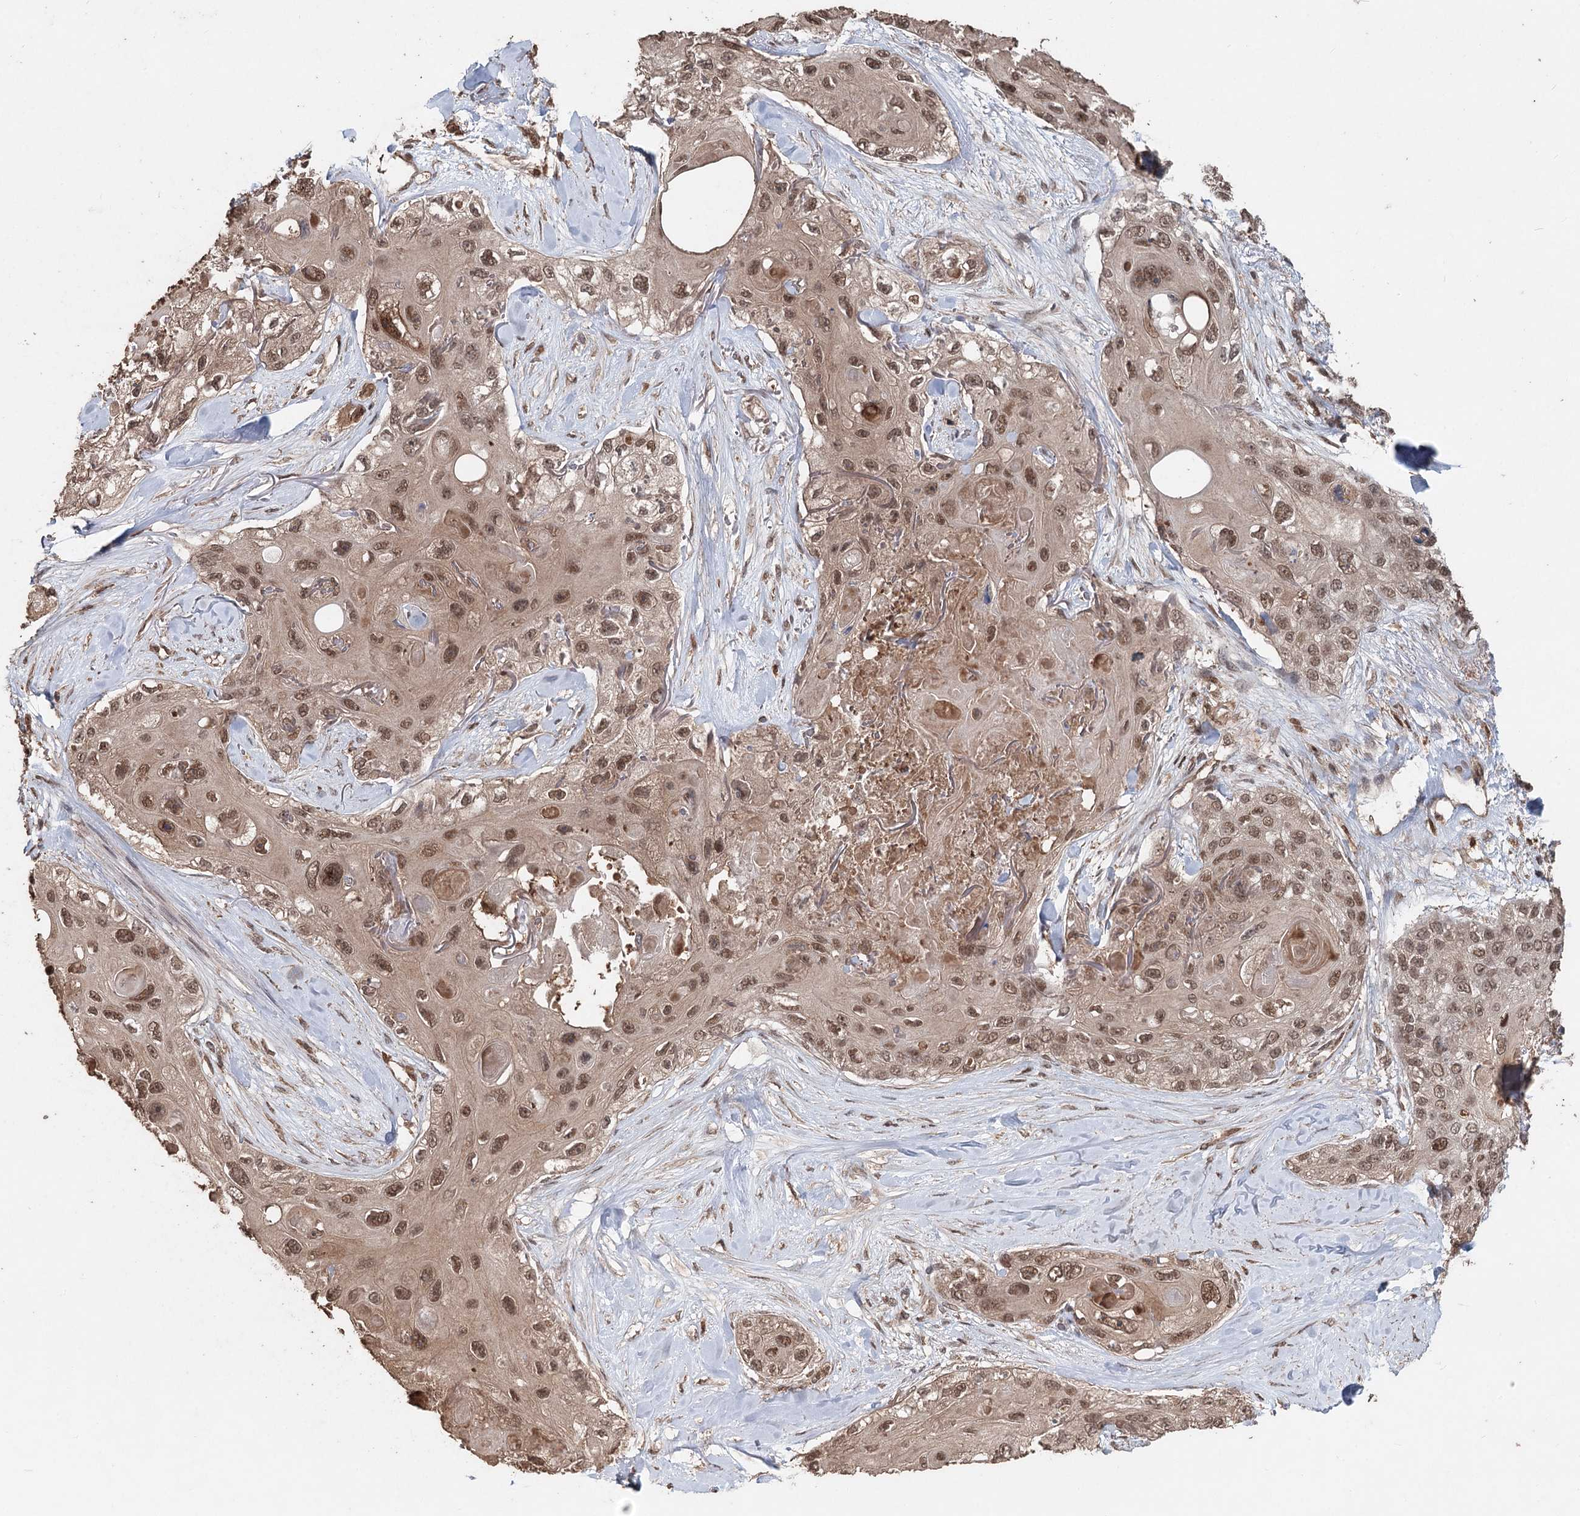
{"staining": {"intensity": "moderate", "quantity": ">75%", "location": "nuclear"}, "tissue": "skin cancer", "cell_type": "Tumor cells", "image_type": "cancer", "snomed": [{"axis": "morphology", "description": "Normal tissue, NOS"}, {"axis": "morphology", "description": "Squamous cell carcinoma, NOS"}, {"axis": "topography", "description": "Skin"}], "caption": "Squamous cell carcinoma (skin) was stained to show a protein in brown. There is medium levels of moderate nuclear expression in approximately >75% of tumor cells.", "gene": "FBXO7", "patient": {"sex": "male", "age": 72}}